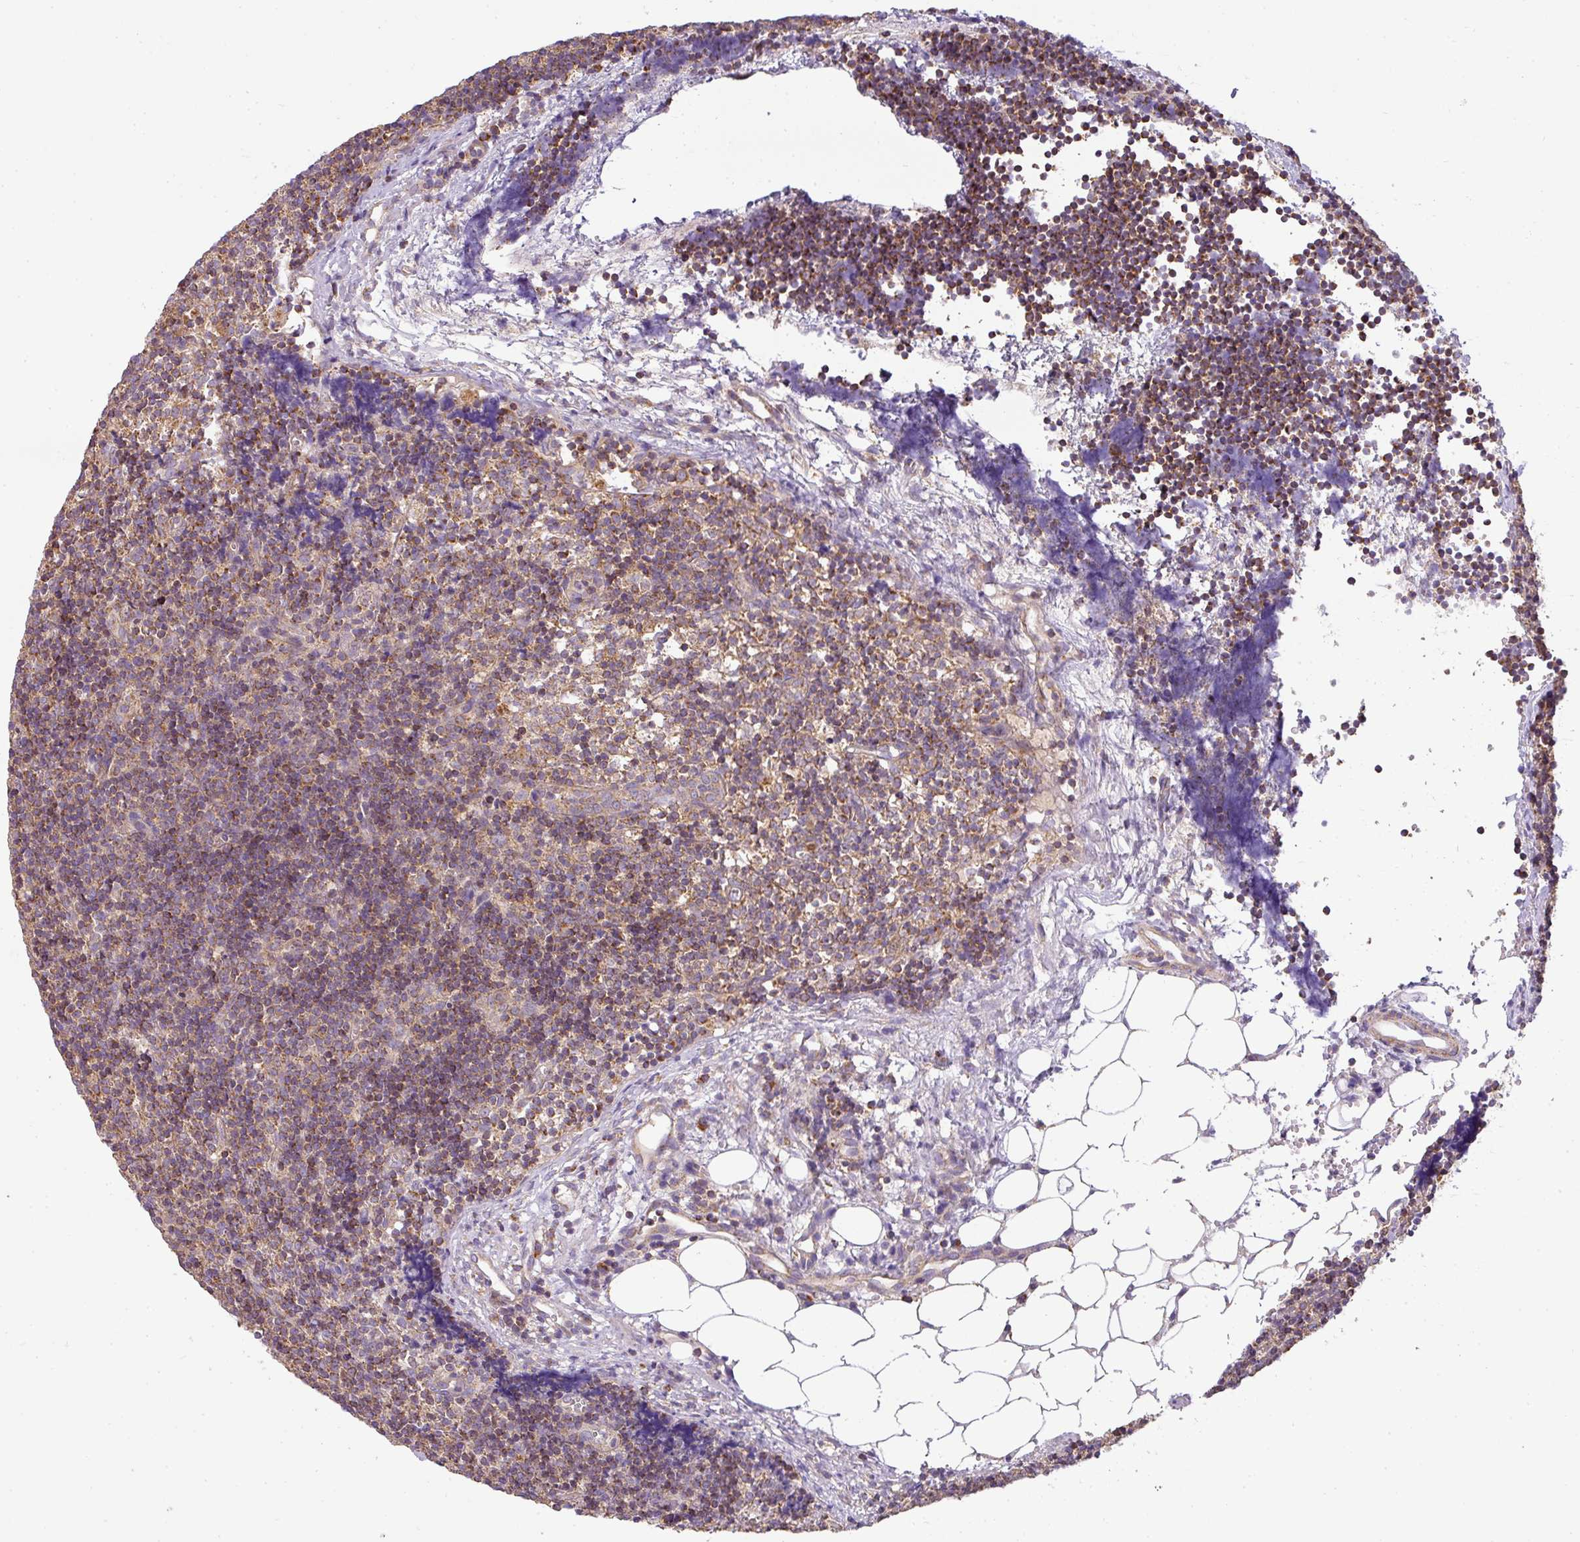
{"staining": {"intensity": "moderate", "quantity": ">75%", "location": "cytoplasmic/membranous"}, "tissue": "lymph node", "cell_type": "Germinal center cells", "image_type": "normal", "snomed": [{"axis": "morphology", "description": "Normal tissue, NOS"}, {"axis": "topography", "description": "Lymph node"}], "caption": "Germinal center cells demonstrate medium levels of moderate cytoplasmic/membranous staining in about >75% of cells in unremarkable lymph node.", "gene": "ZNF211", "patient": {"sex": "female", "age": 30}}